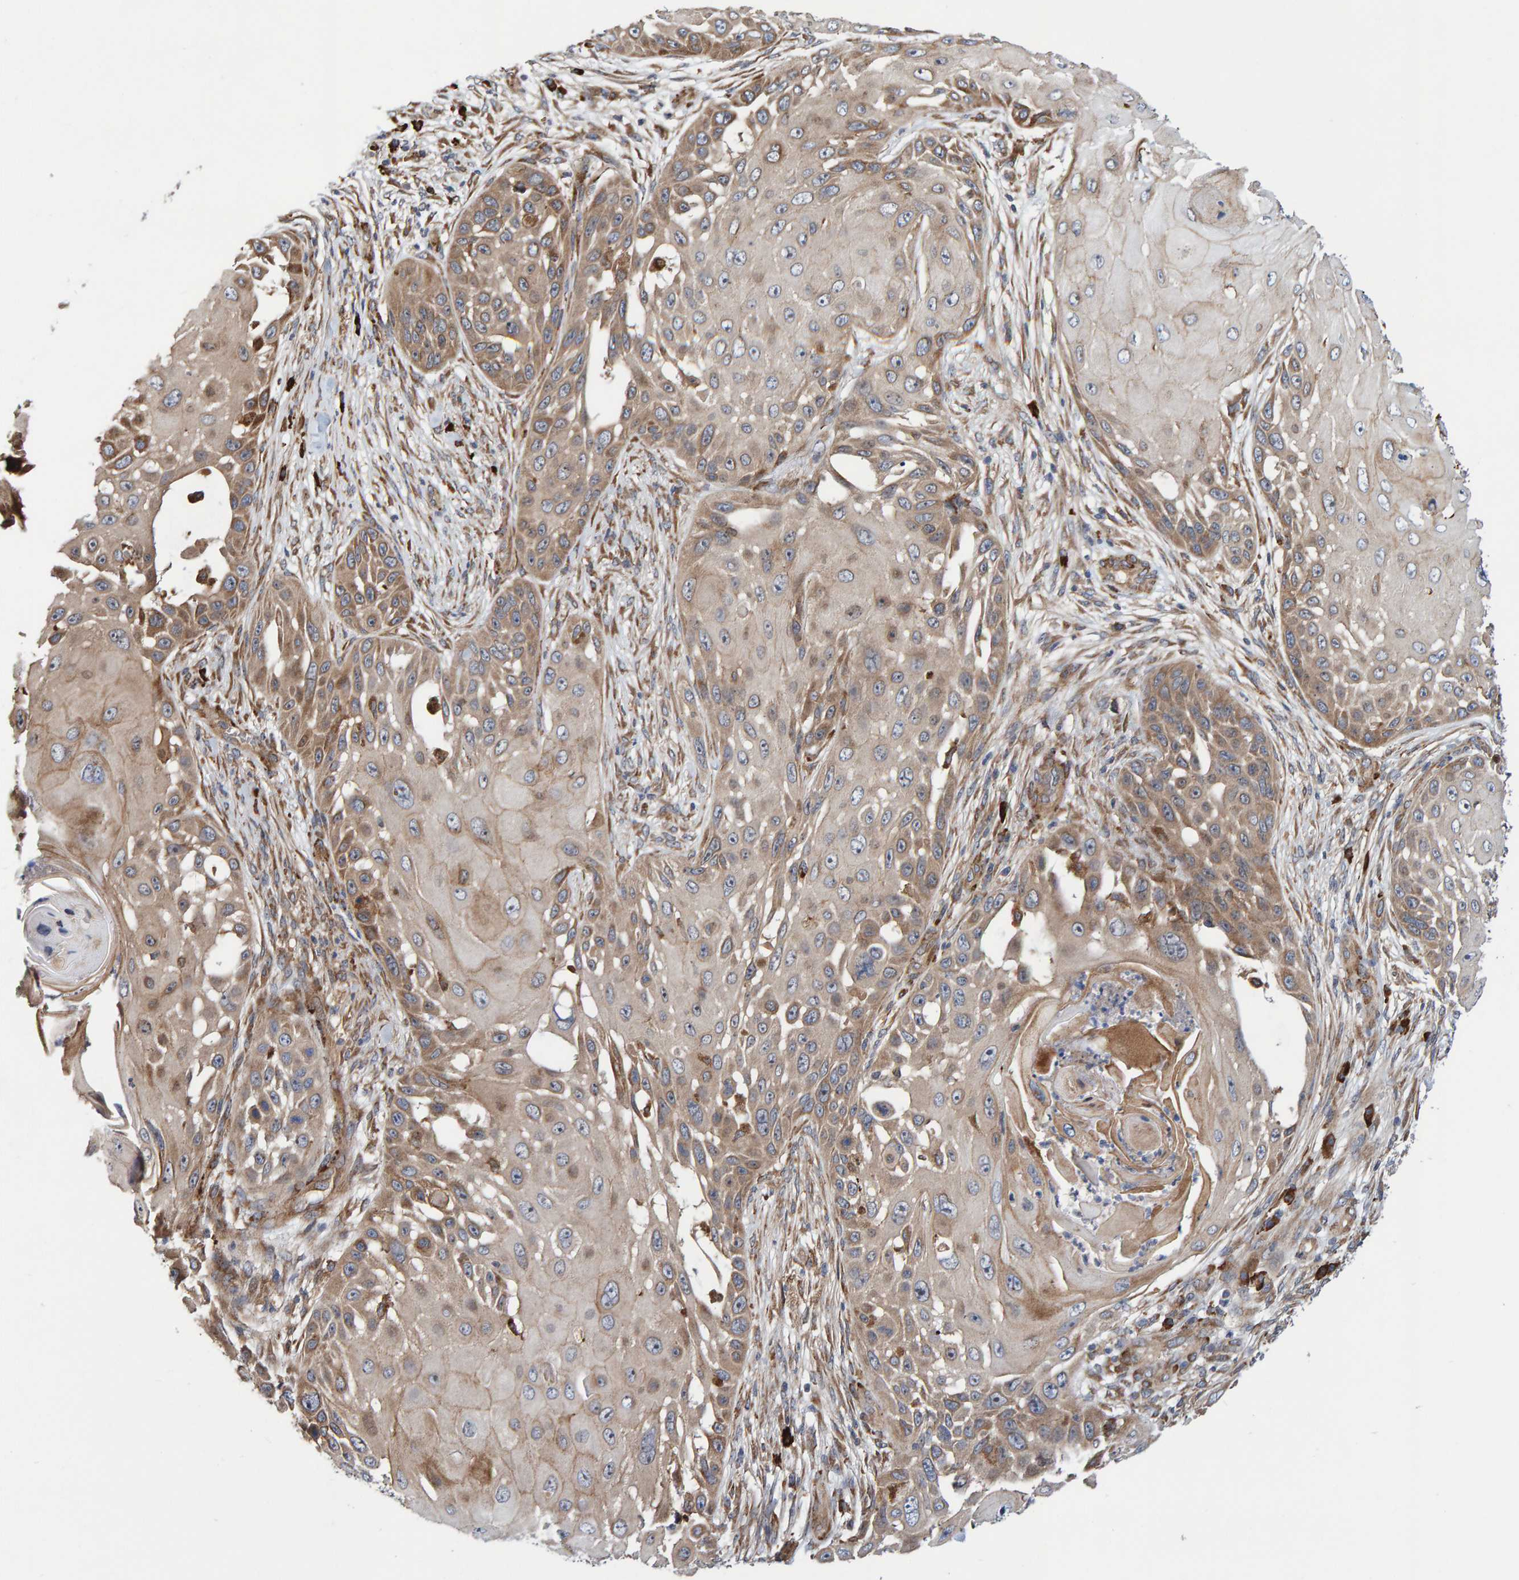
{"staining": {"intensity": "weak", "quantity": ">75%", "location": "cytoplasmic/membranous"}, "tissue": "skin cancer", "cell_type": "Tumor cells", "image_type": "cancer", "snomed": [{"axis": "morphology", "description": "Squamous cell carcinoma, NOS"}, {"axis": "topography", "description": "Skin"}], "caption": "A brown stain shows weak cytoplasmic/membranous staining of a protein in human skin cancer tumor cells.", "gene": "KIAA0753", "patient": {"sex": "female", "age": 44}}